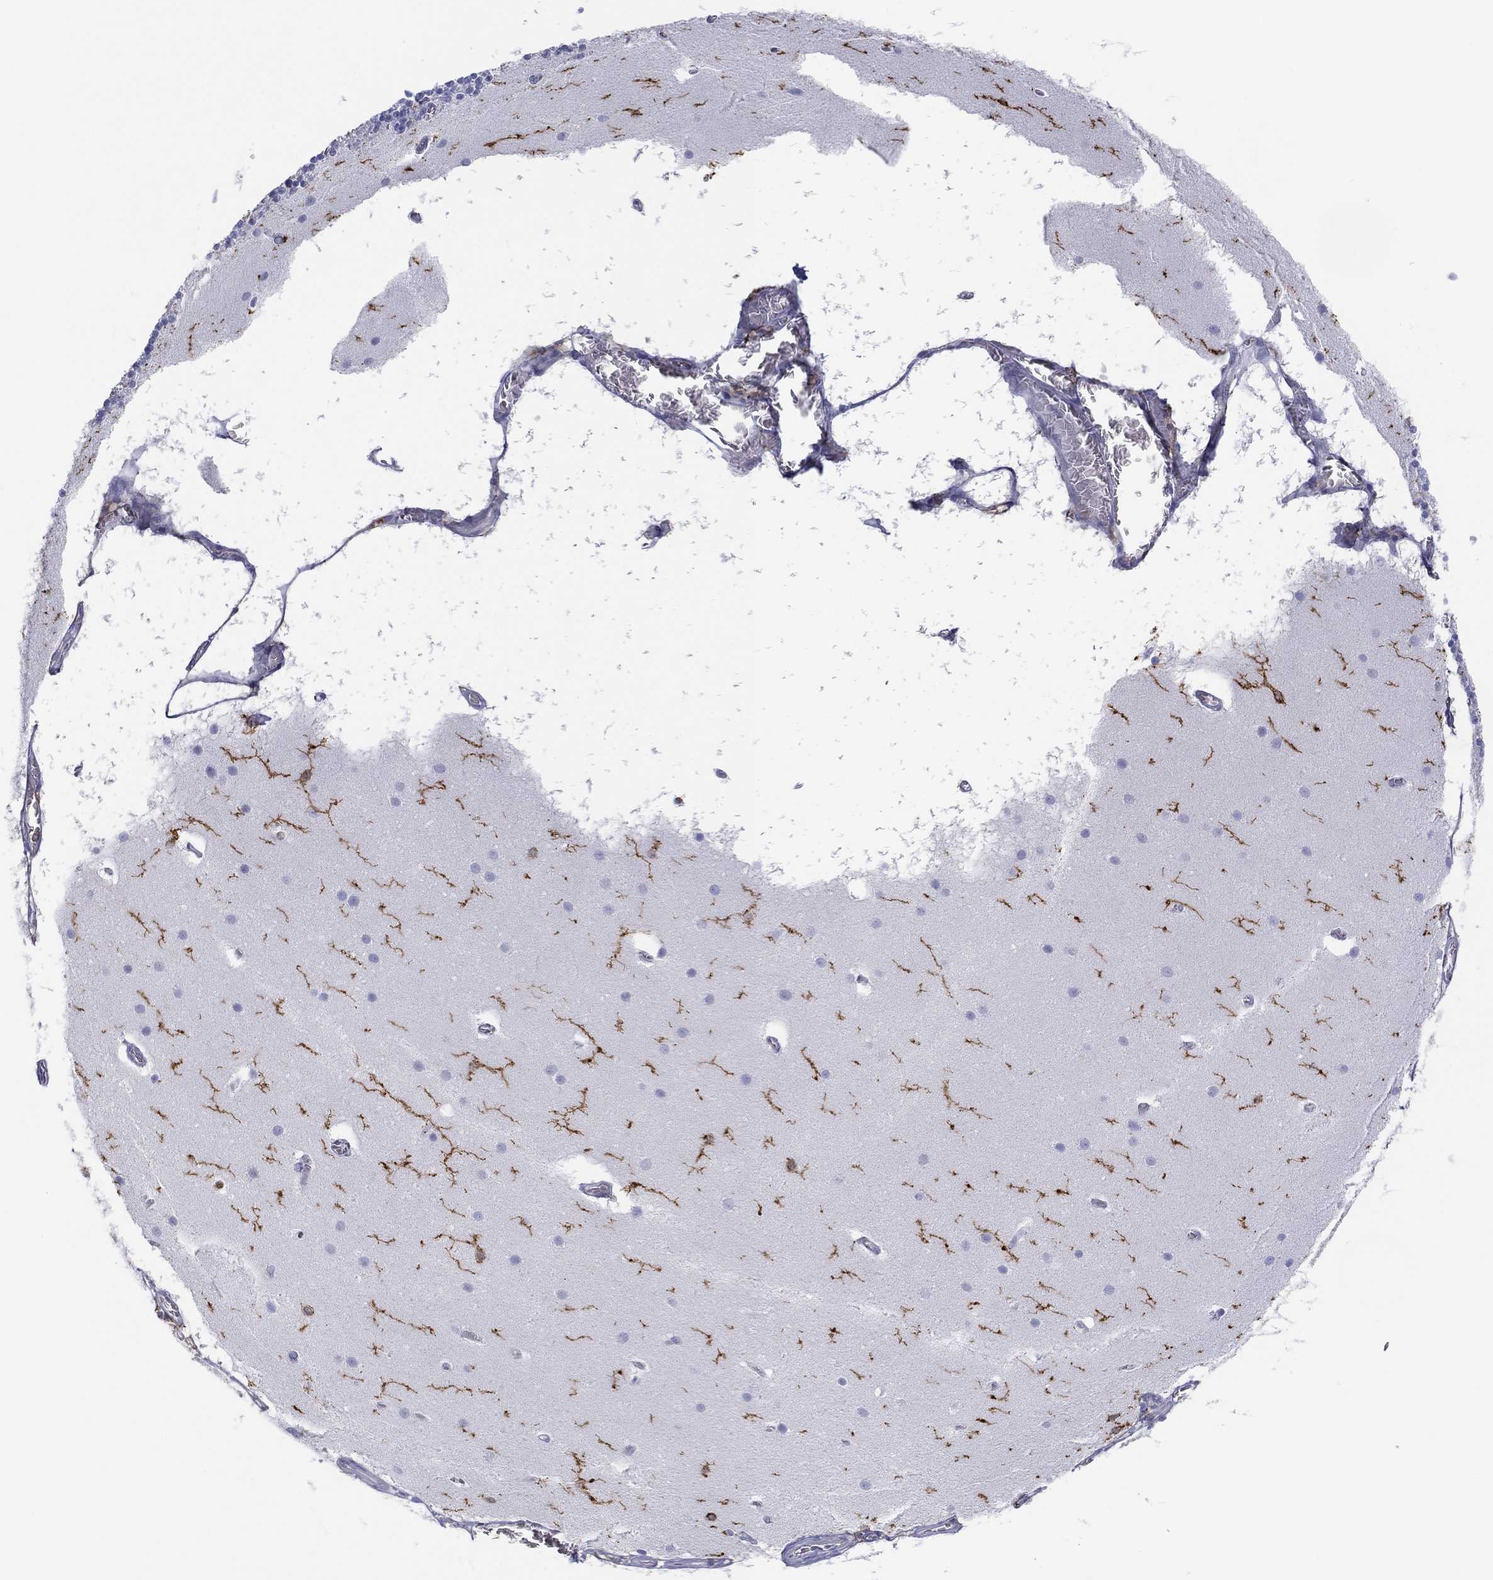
{"staining": {"intensity": "negative", "quantity": "none", "location": "none"}, "tissue": "cerebellum", "cell_type": "Cells in granular layer", "image_type": "normal", "snomed": [{"axis": "morphology", "description": "Normal tissue, NOS"}, {"axis": "topography", "description": "Cerebellum"}], "caption": "The image shows no significant expression in cells in granular layer of cerebellum. (DAB (3,3'-diaminobenzidine) immunohistochemistry (IHC), high magnification).", "gene": "SELPLG", "patient": {"sex": "male", "age": 70}}